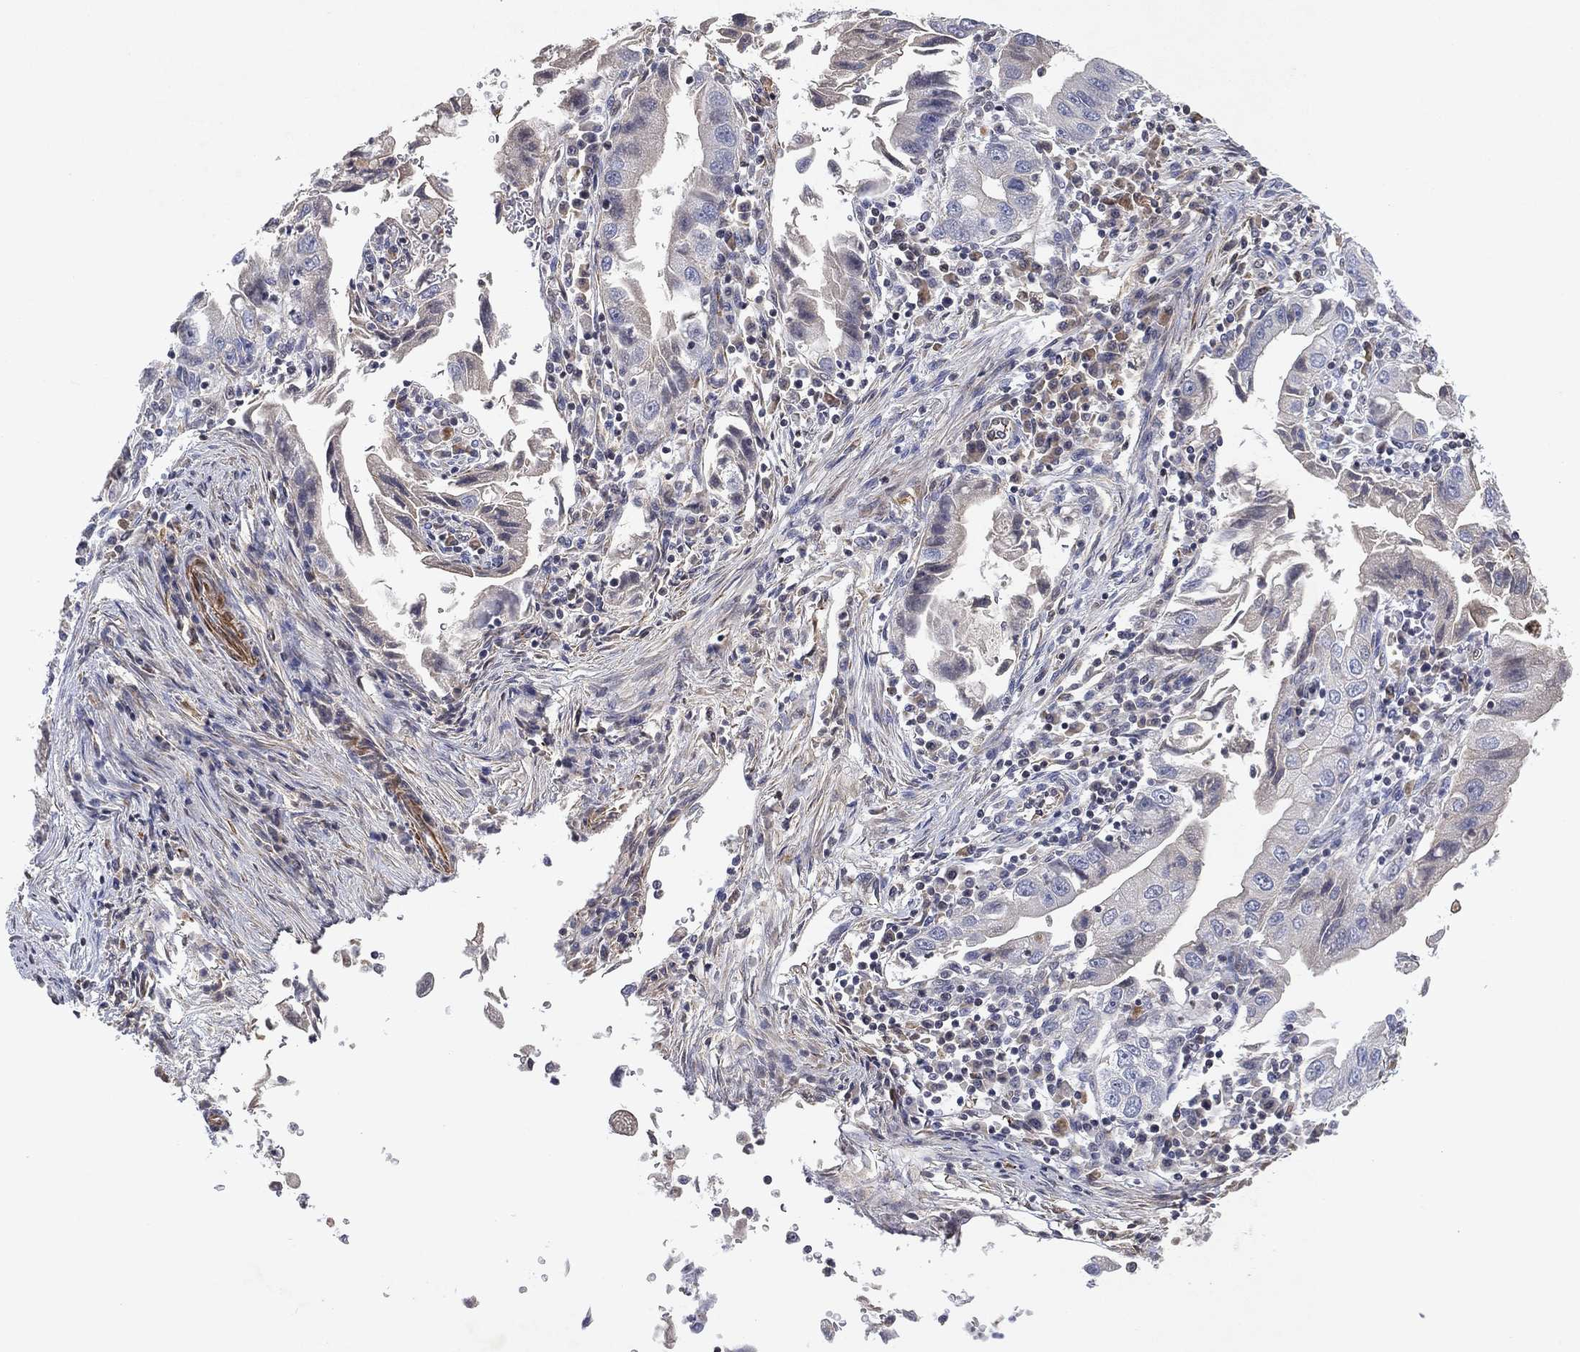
{"staining": {"intensity": "negative", "quantity": "none", "location": "none"}, "tissue": "stomach cancer", "cell_type": "Tumor cells", "image_type": "cancer", "snomed": [{"axis": "morphology", "description": "Adenocarcinoma, NOS"}, {"axis": "topography", "description": "Stomach"}], "caption": "Immunohistochemistry (IHC) of stomach cancer (adenocarcinoma) shows no positivity in tumor cells.", "gene": "FLI1", "patient": {"sex": "male", "age": 76}}